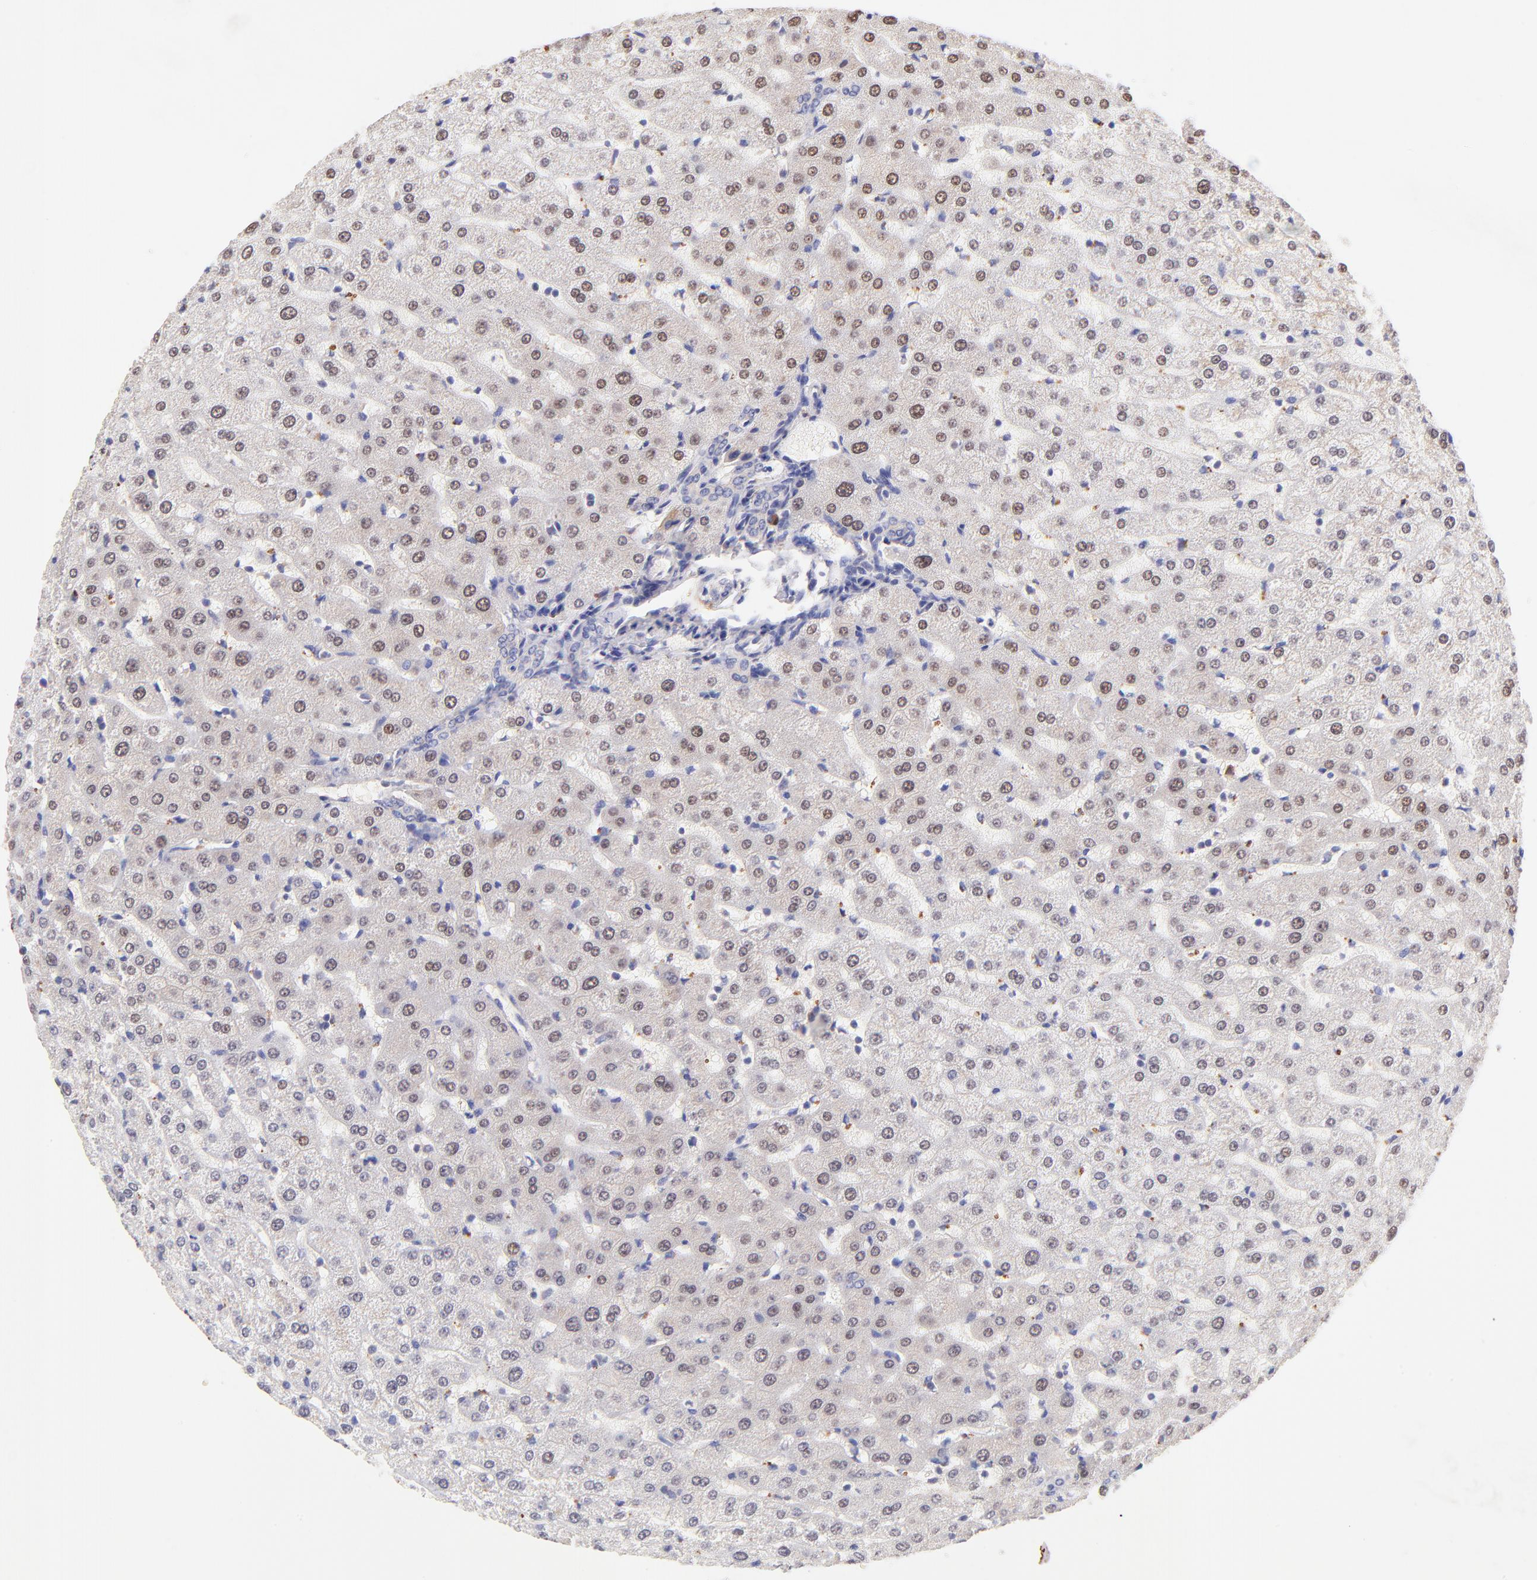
{"staining": {"intensity": "negative", "quantity": "none", "location": "none"}, "tissue": "liver", "cell_type": "Cholangiocytes", "image_type": "normal", "snomed": [{"axis": "morphology", "description": "Normal tissue, NOS"}, {"axis": "morphology", "description": "Fibrosis, NOS"}, {"axis": "topography", "description": "Liver"}], "caption": "The immunohistochemistry image has no significant positivity in cholangiocytes of liver.", "gene": "RPL11", "patient": {"sex": "female", "age": 29}}